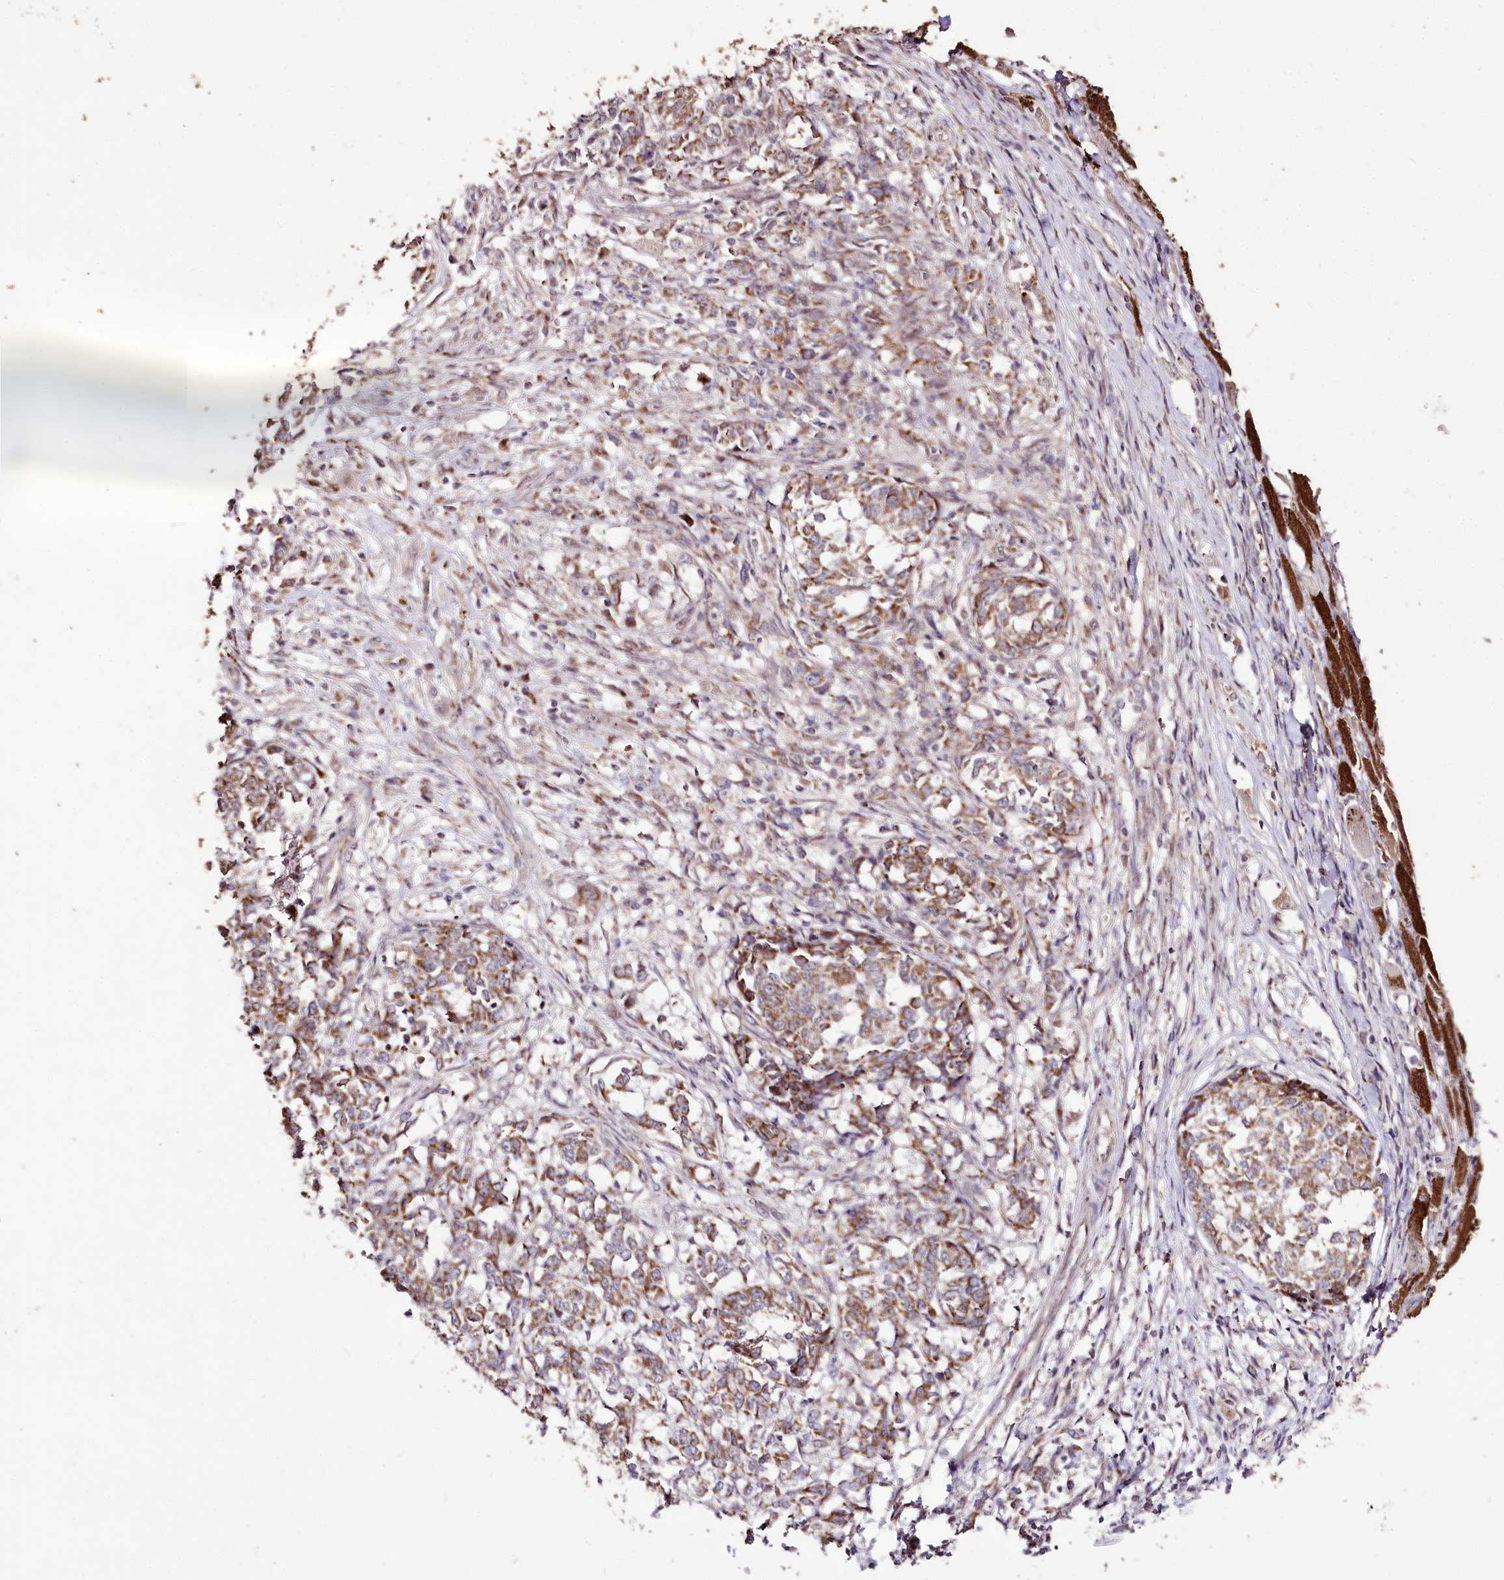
{"staining": {"intensity": "moderate", "quantity": ">75%", "location": "cytoplasmic/membranous"}, "tissue": "melanoma", "cell_type": "Tumor cells", "image_type": "cancer", "snomed": [{"axis": "morphology", "description": "Malignant melanoma, NOS"}, {"axis": "topography", "description": "Skin"}], "caption": "Protein expression analysis of melanoma displays moderate cytoplasmic/membranous staining in approximately >75% of tumor cells.", "gene": "CARD19", "patient": {"sex": "female", "age": 72}}